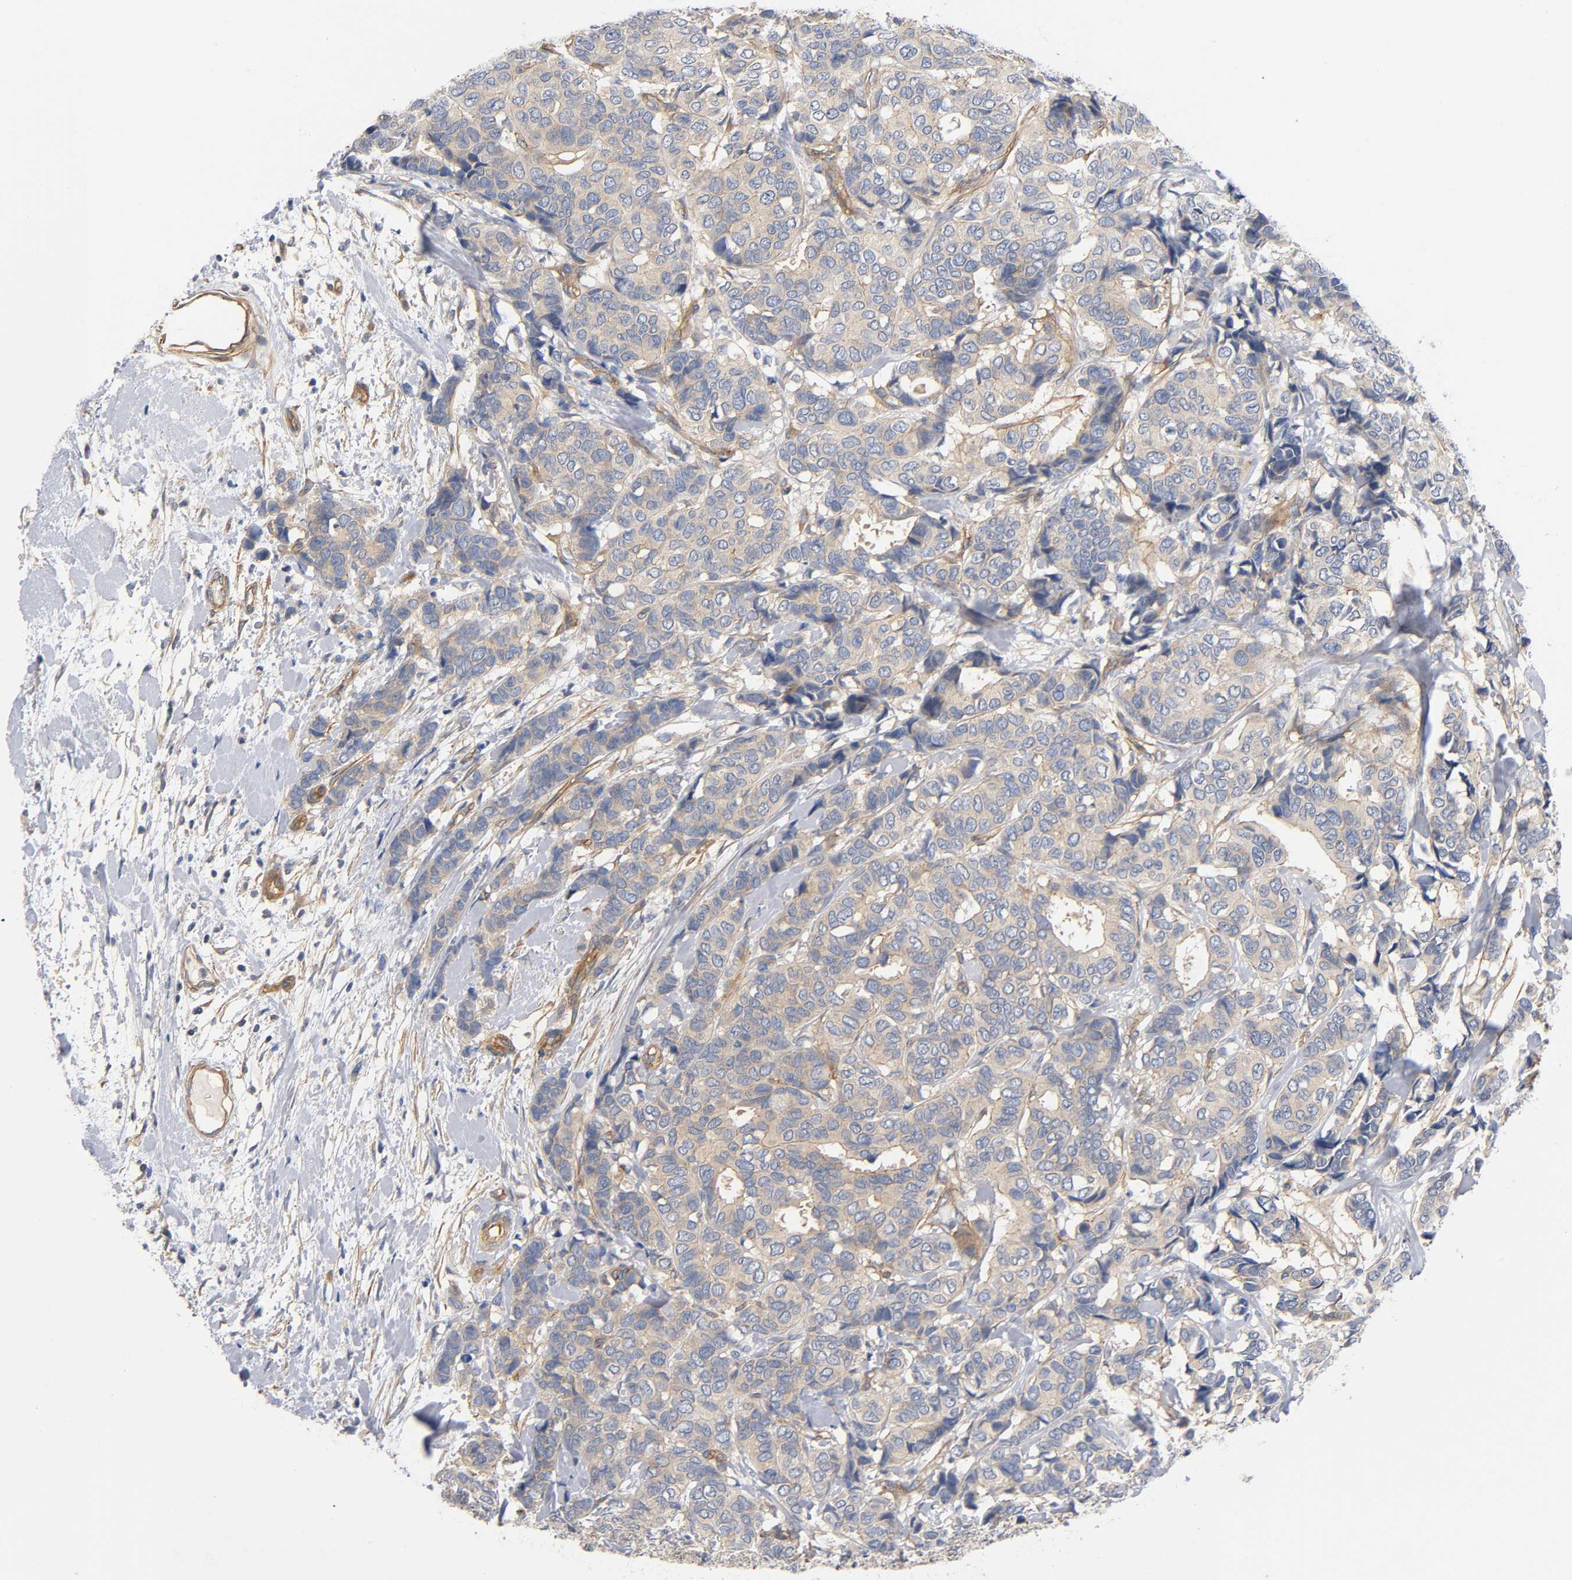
{"staining": {"intensity": "weak", "quantity": ">75%", "location": "cytoplasmic/membranous"}, "tissue": "breast cancer", "cell_type": "Tumor cells", "image_type": "cancer", "snomed": [{"axis": "morphology", "description": "Duct carcinoma"}, {"axis": "topography", "description": "Breast"}], "caption": "A brown stain labels weak cytoplasmic/membranous positivity of a protein in breast invasive ductal carcinoma tumor cells.", "gene": "MARS1", "patient": {"sex": "female", "age": 87}}